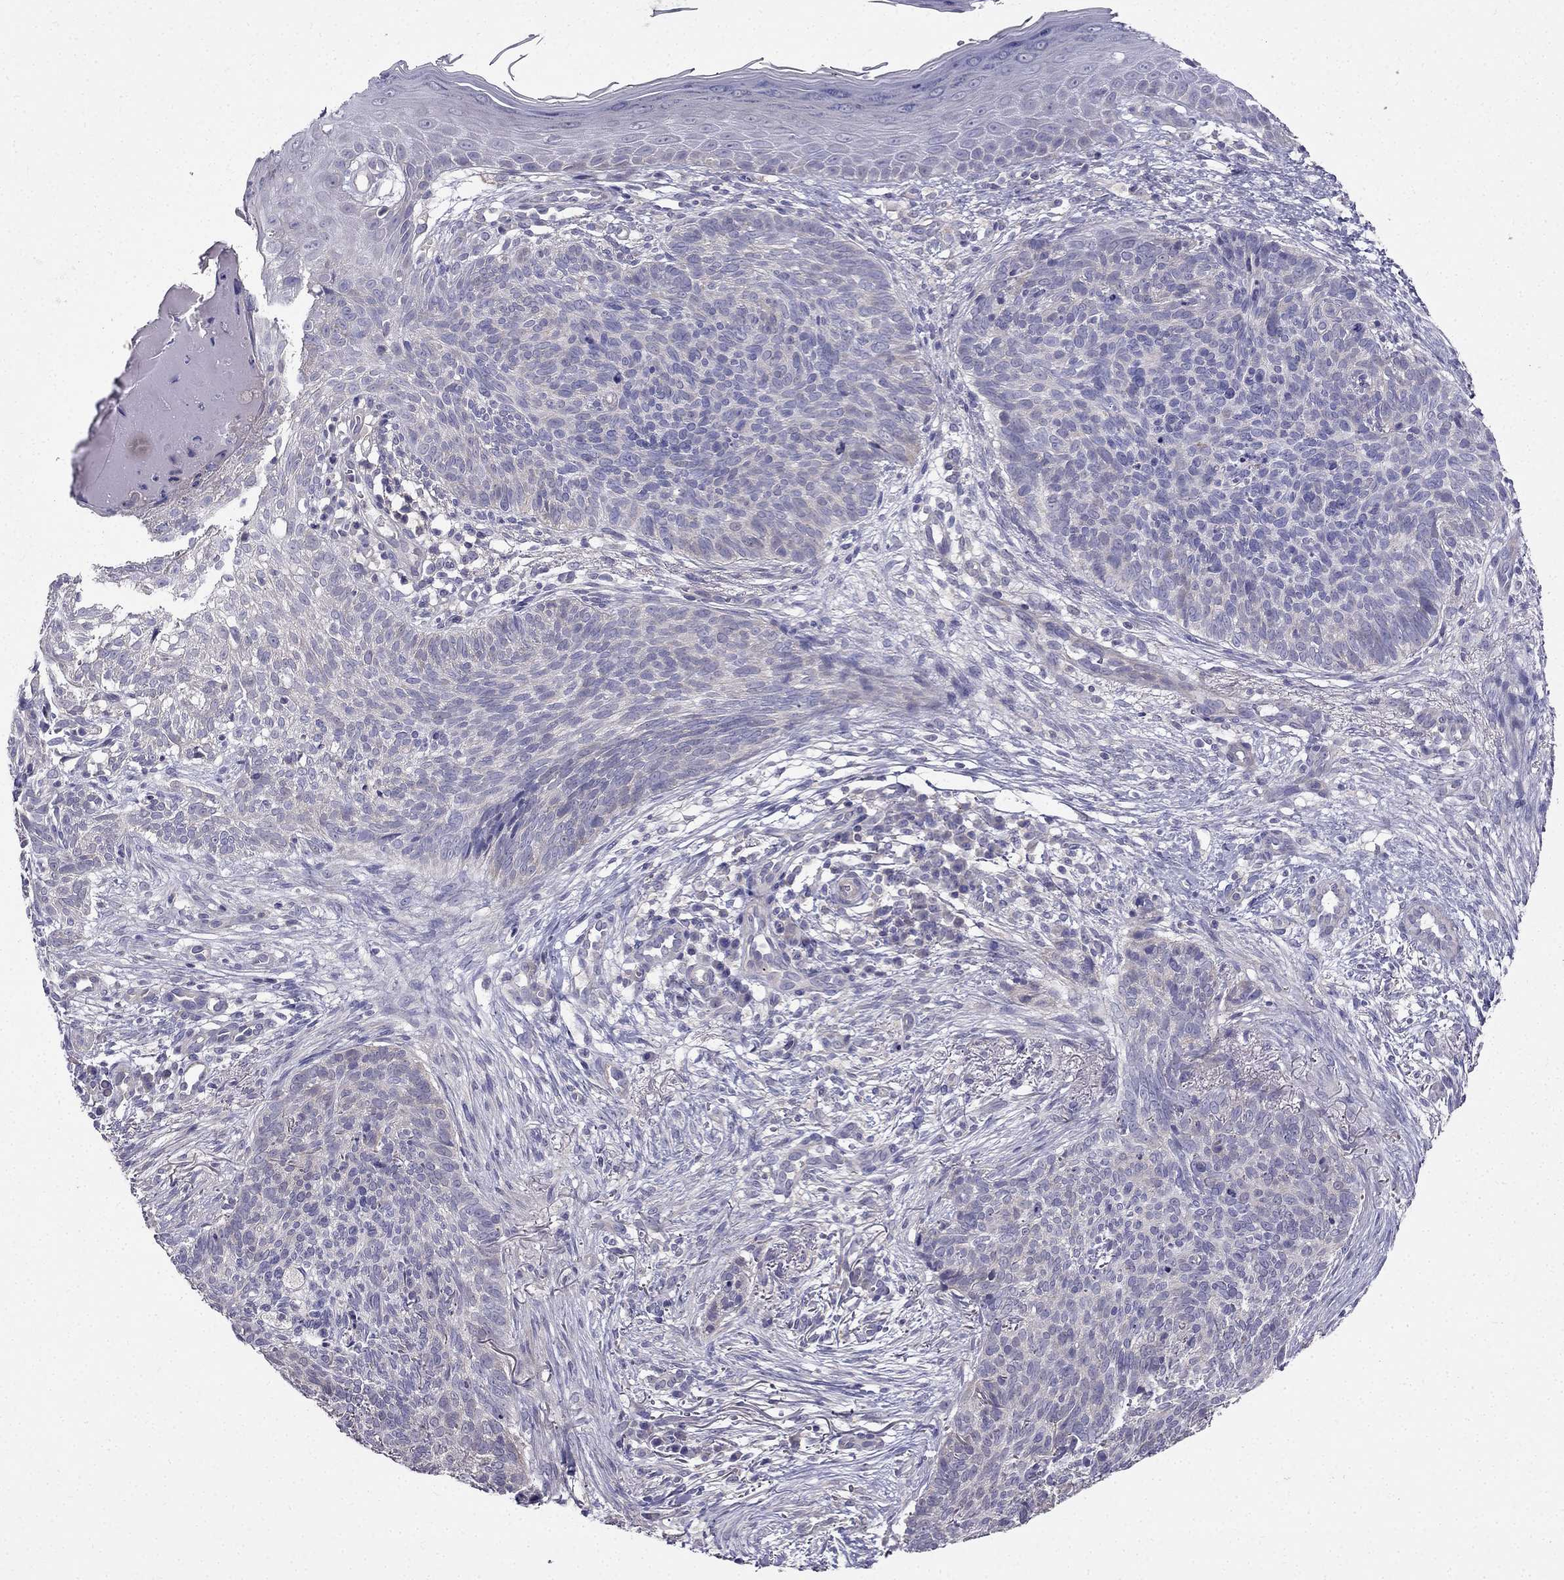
{"staining": {"intensity": "negative", "quantity": "none", "location": "none"}, "tissue": "skin cancer", "cell_type": "Tumor cells", "image_type": "cancer", "snomed": [{"axis": "morphology", "description": "Basal cell carcinoma"}, {"axis": "topography", "description": "Skin"}], "caption": "An immunohistochemistry image of skin cancer is shown. There is no staining in tumor cells of skin cancer. (DAB (3,3'-diaminobenzidine) immunohistochemistry visualized using brightfield microscopy, high magnification).", "gene": "AS3MT", "patient": {"sex": "male", "age": 64}}